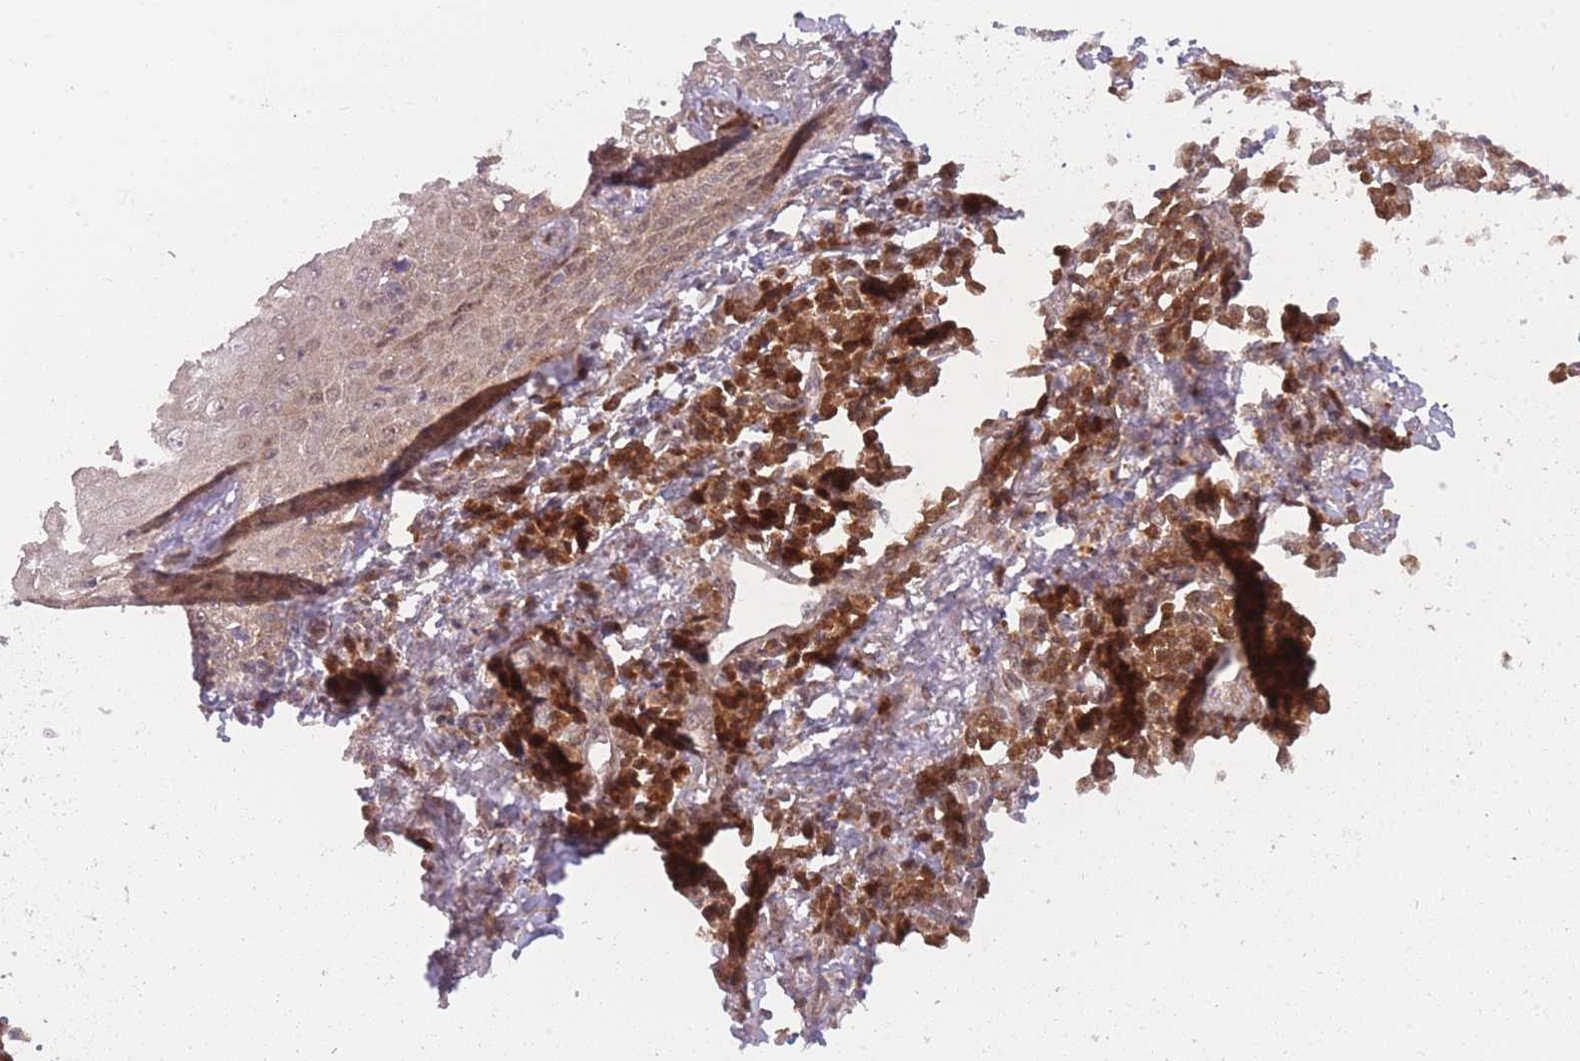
{"staining": {"intensity": "moderate", "quantity": "25%-75%", "location": "cytoplasmic/membranous,nuclear"}, "tissue": "skin cancer", "cell_type": "Tumor cells", "image_type": "cancer", "snomed": [{"axis": "morphology", "description": "Squamous cell carcinoma, NOS"}, {"axis": "topography", "description": "Skin"}], "caption": "Skin squamous cell carcinoma stained with IHC shows moderate cytoplasmic/membranous and nuclear positivity in approximately 25%-75% of tumor cells.", "gene": "MRI1", "patient": {"sex": "male", "age": 71}}